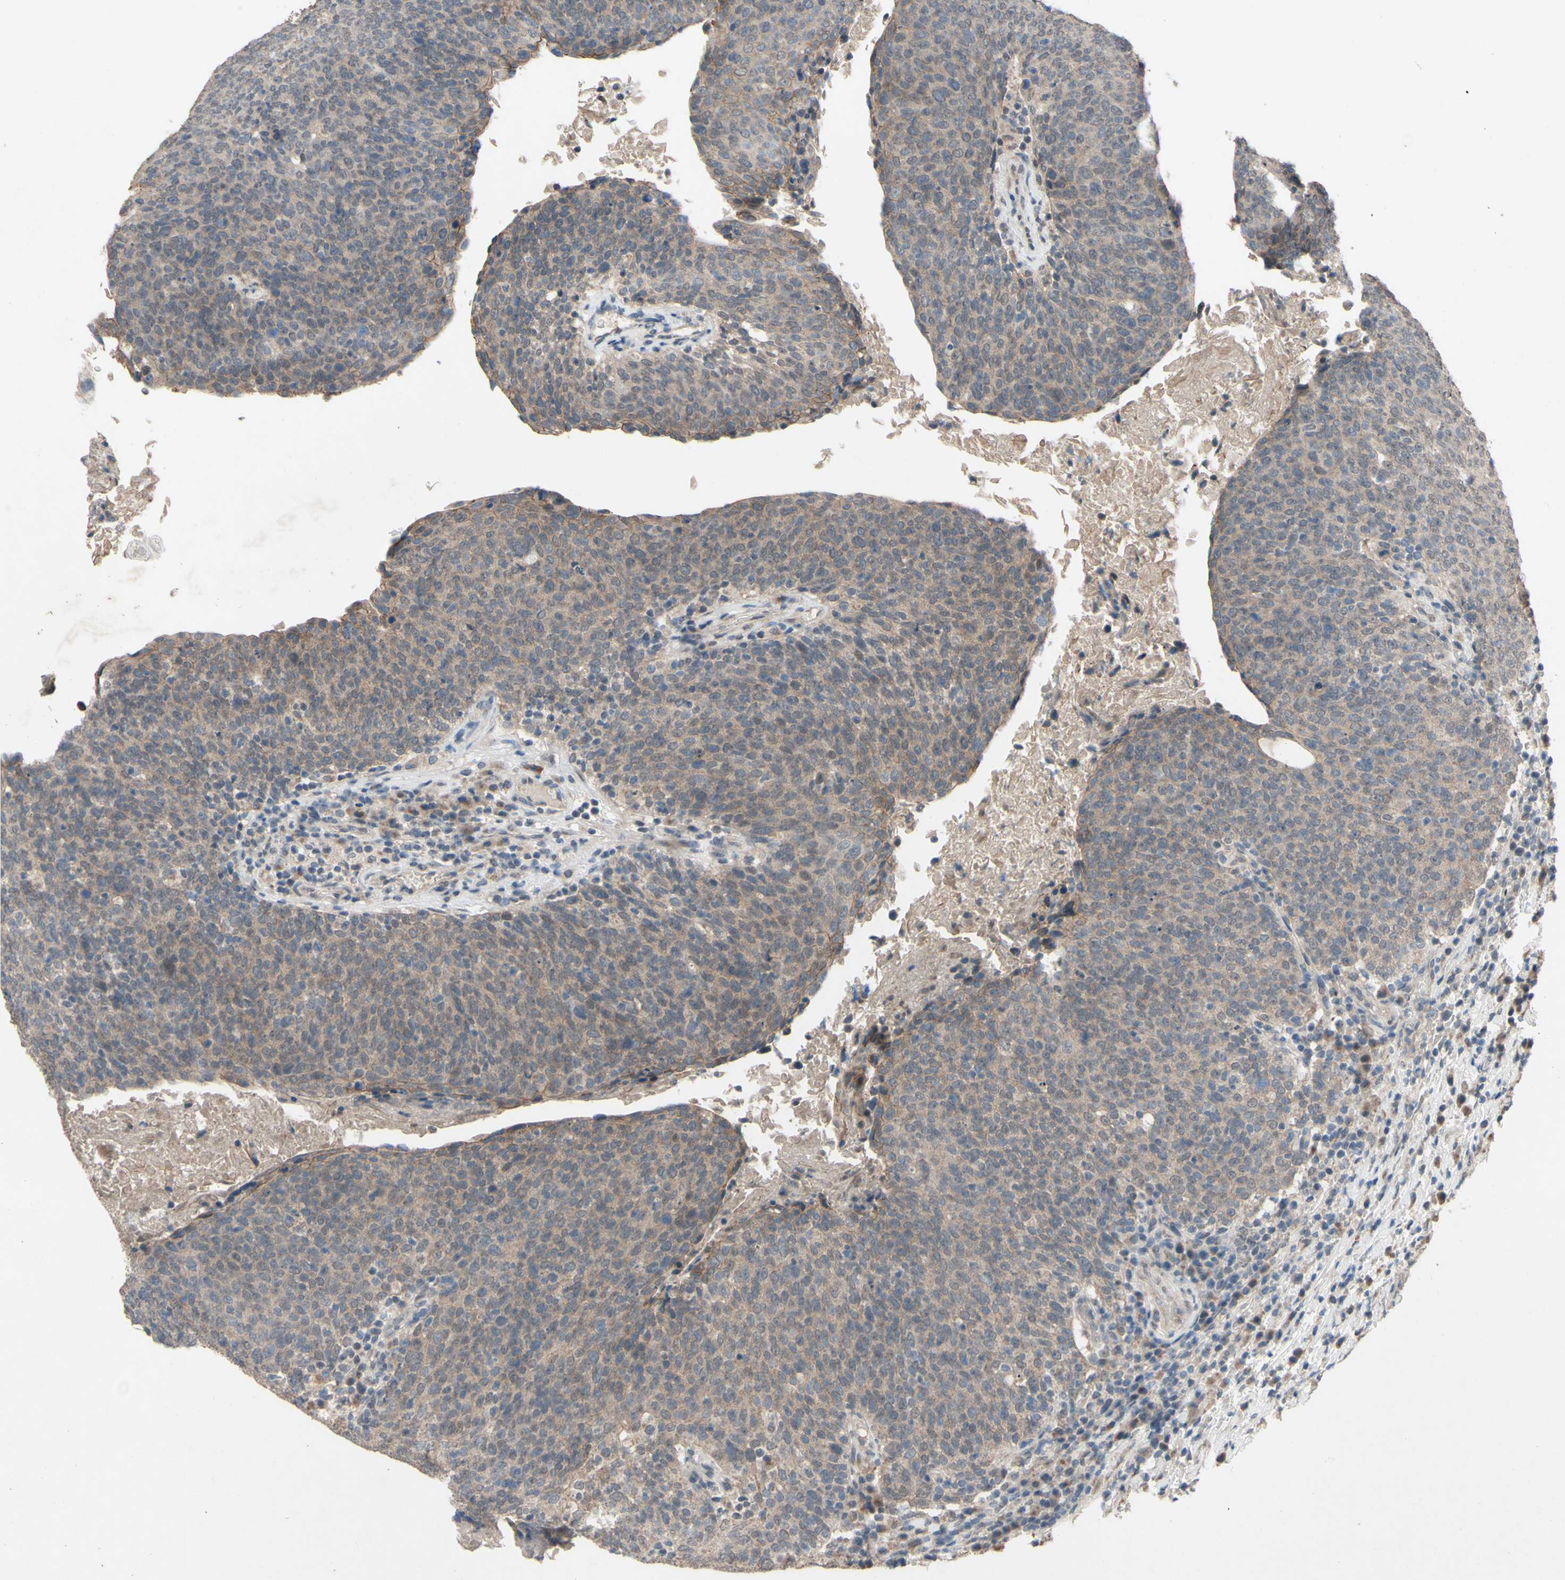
{"staining": {"intensity": "weak", "quantity": ">75%", "location": "cytoplasmic/membranous"}, "tissue": "head and neck cancer", "cell_type": "Tumor cells", "image_type": "cancer", "snomed": [{"axis": "morphology", "description": "Squamous cell carcinoma, NOS"}, {"axis": "morphology", "description": "Squamous cell carcinoma, metastatic, NOS"}, {"axis": "topography", "description": "Lymph node"}, {"axis": "topography", "description": "Head-Neck"}], "caption": "A brown stain highlights weak cytoplasmic/membranous expression of a protein in human head and neck squamous cell carcinoma tumor cells.", "gene": "CDCP1", "patient": {"sex": "male", "age": 62}}